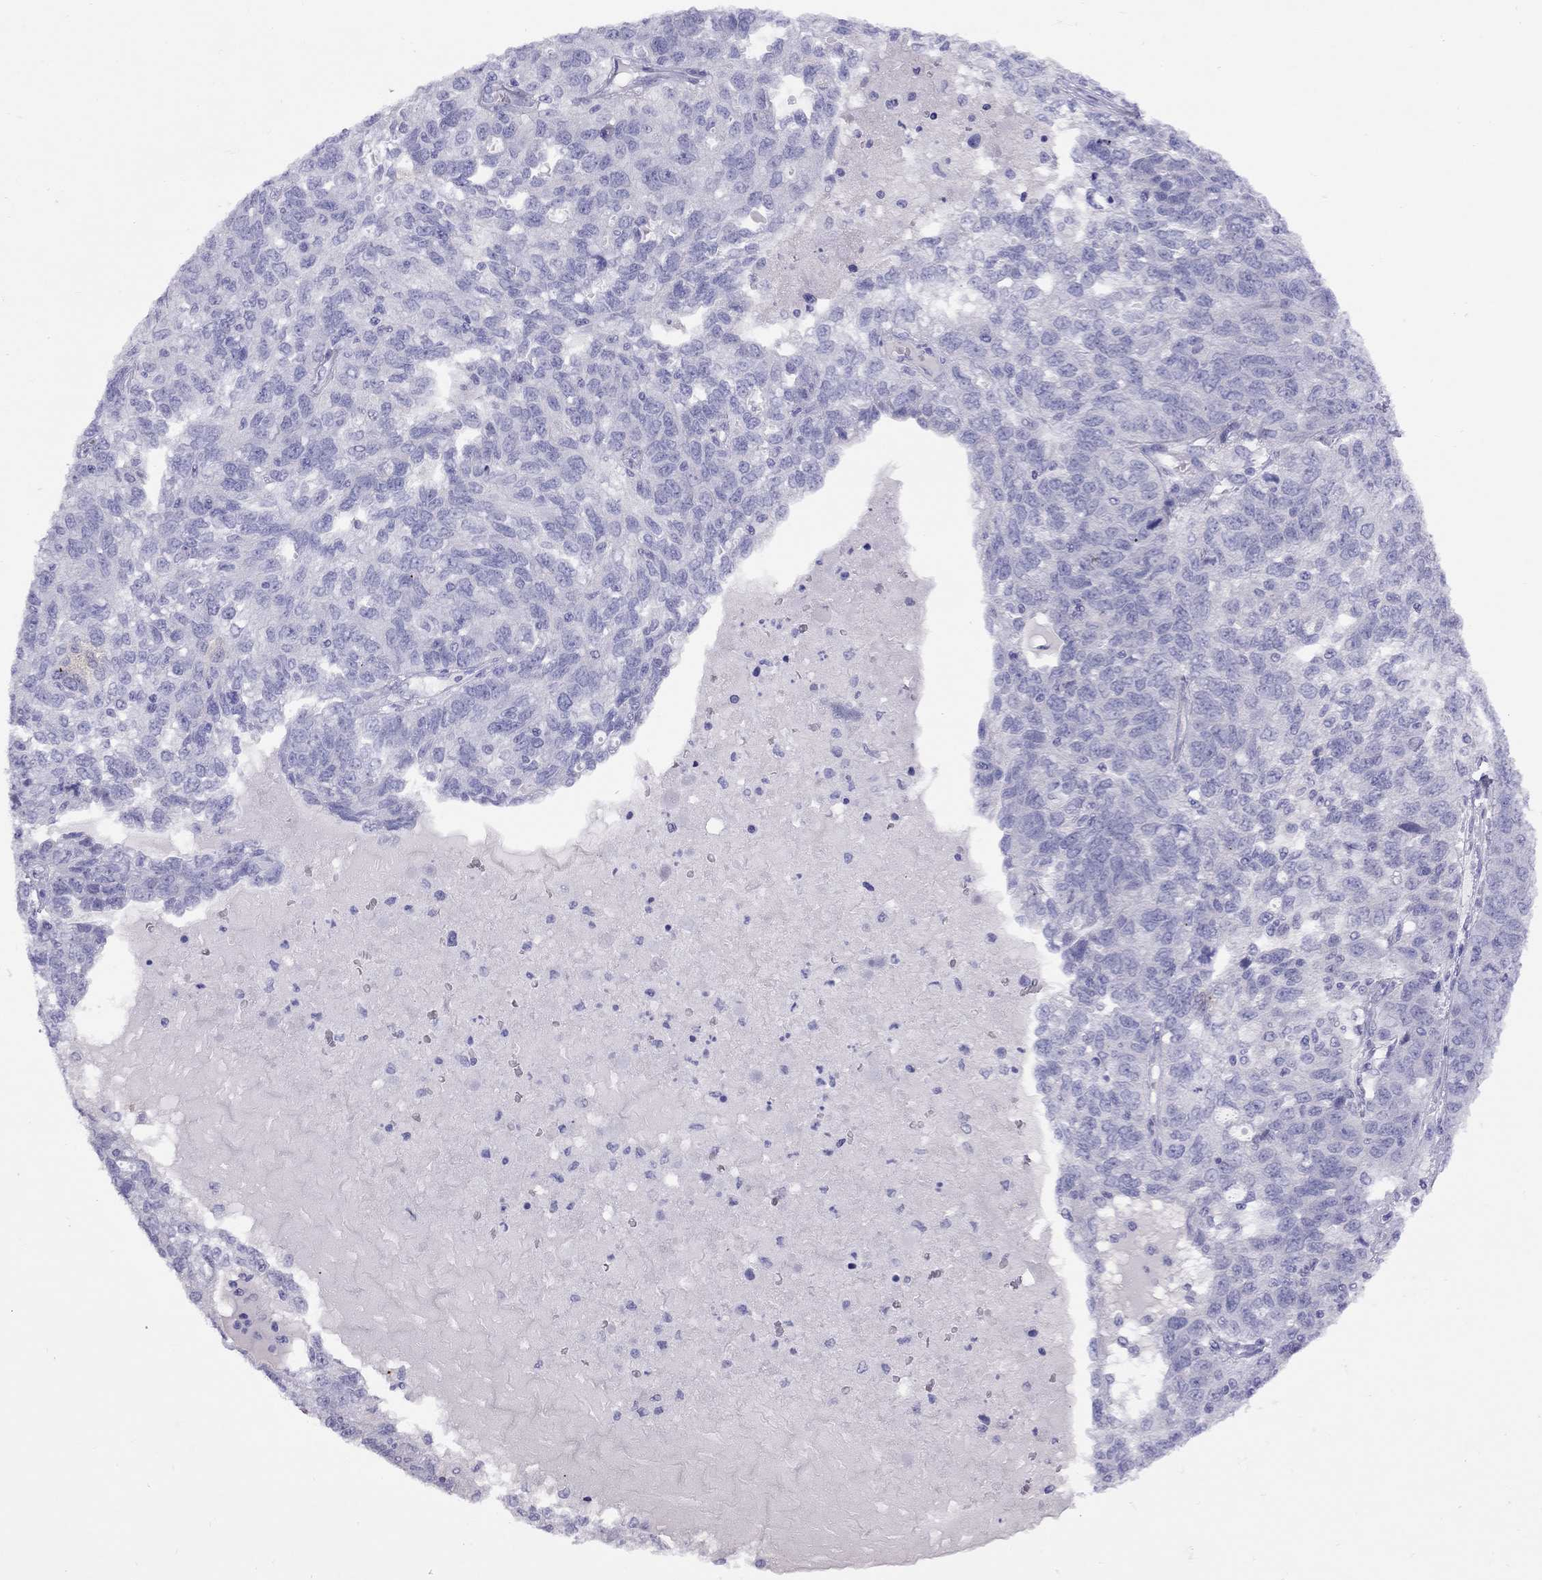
{"staining": {"intensity": "negative", "quantity": "none", "location": "none"}, "tissue": "ovarian cancer", "cell_type": "Tumor cells", "image_type": "cancer", "snomed": [{"axis": "morphology", "description": "Cystadenocarcinoma, serous, NOS"}, {"axis": "topography", "description": "Ovary"}], "caption": "This is a image of immunohistochemistry staining of ovarian serous cystadenocarcinoma, which shows no positivity in tumor cells.", "gene": "CPNE4", "patient": {"sex": "female", "age": 71}}